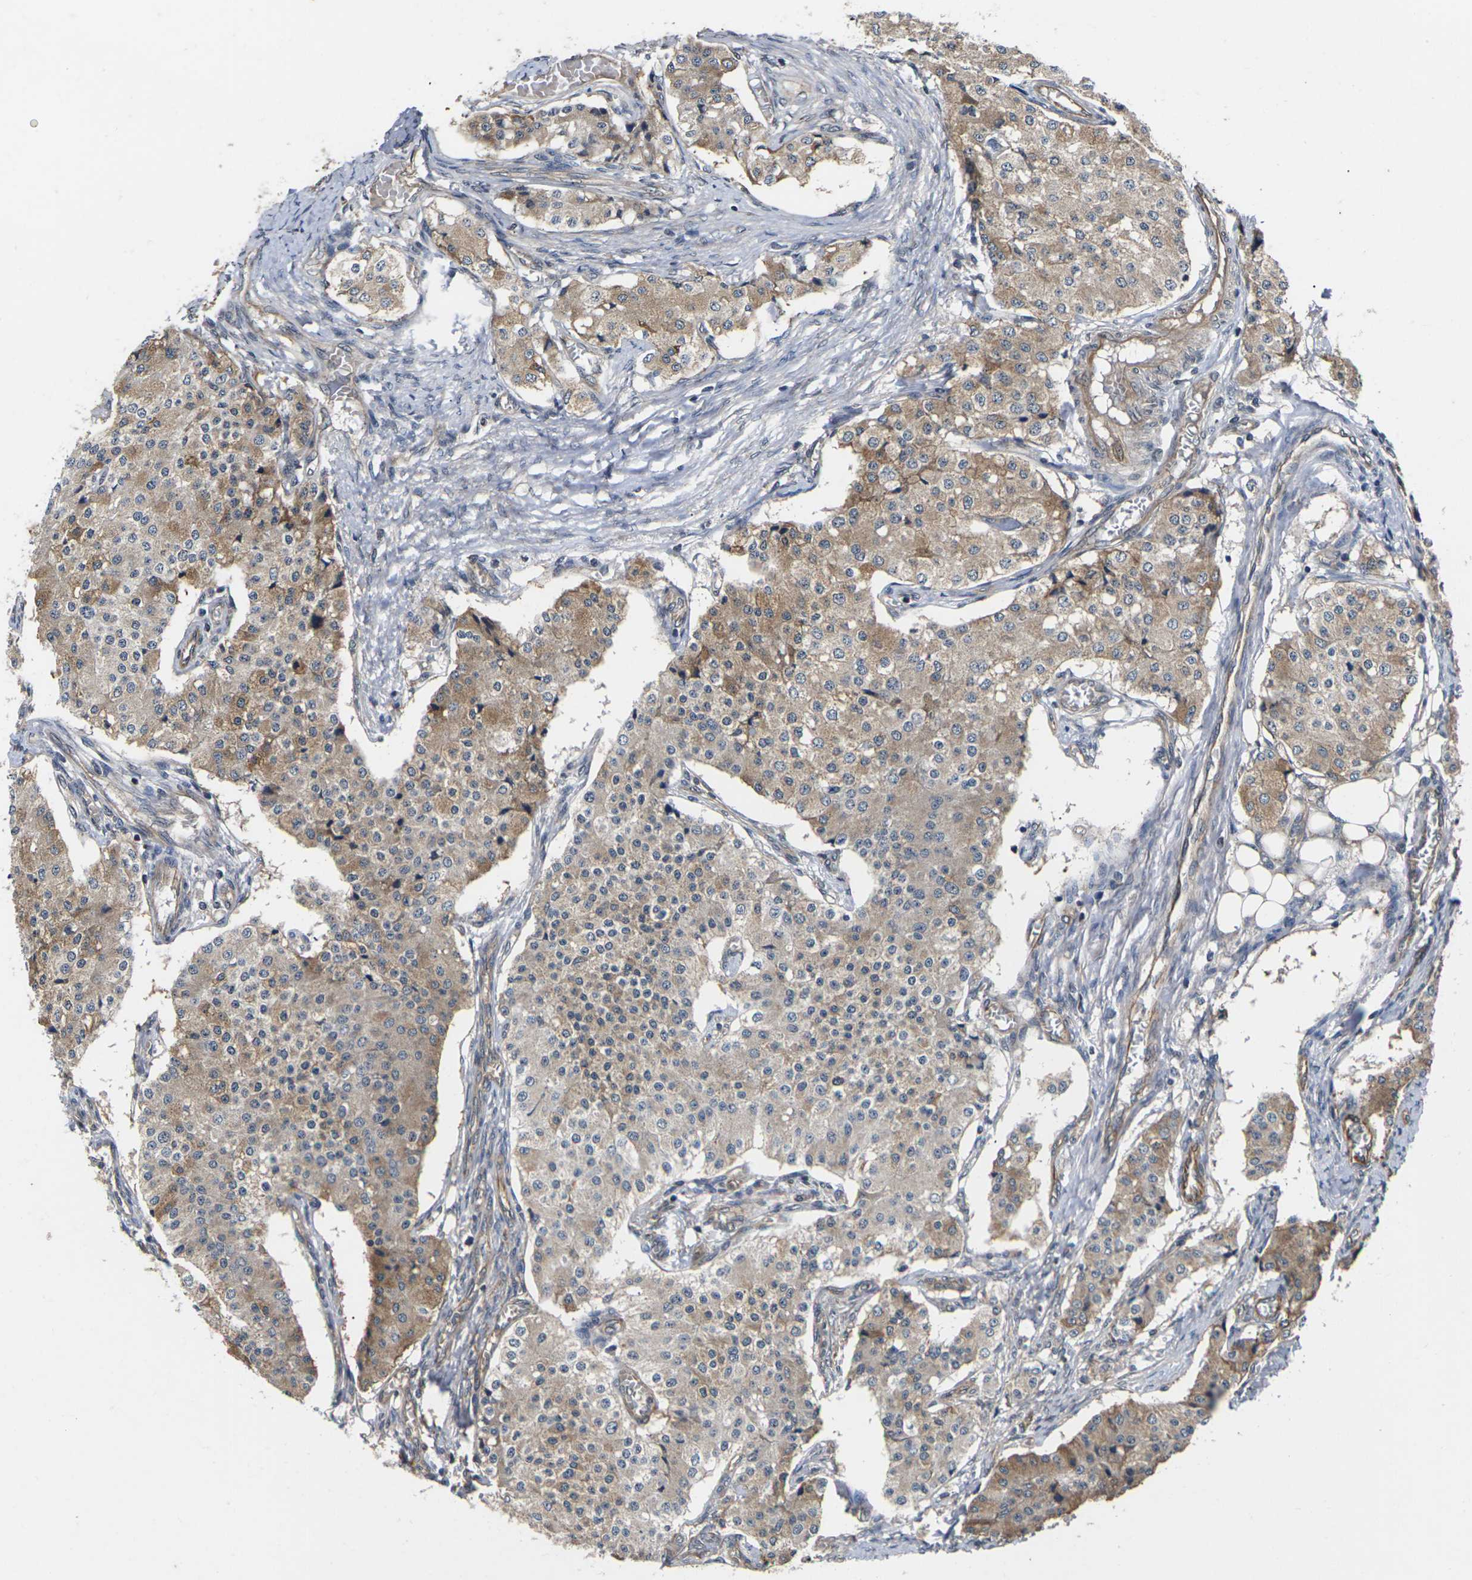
{"staining": {"intensity": "moderate", "quantity": "25%-75%", "location": "cytoplasmic/membranous"}, "tissue": "carcinoid", "cell_type": "Tumor cells", "image_type": "cancer", "snomed": [{"axis": "morphology", "description": "Carcinoid, malignant, NOS"}, {"axis": "topography", "description": "Colon"}], "caption": "Tumor cells show medium levels of moderate cytoplasmic/membranous positivity in approximately 25%-75% of cells in carcinoid.", "gene": "DKK2", "patient": {"sex": "female", "age": 52}}